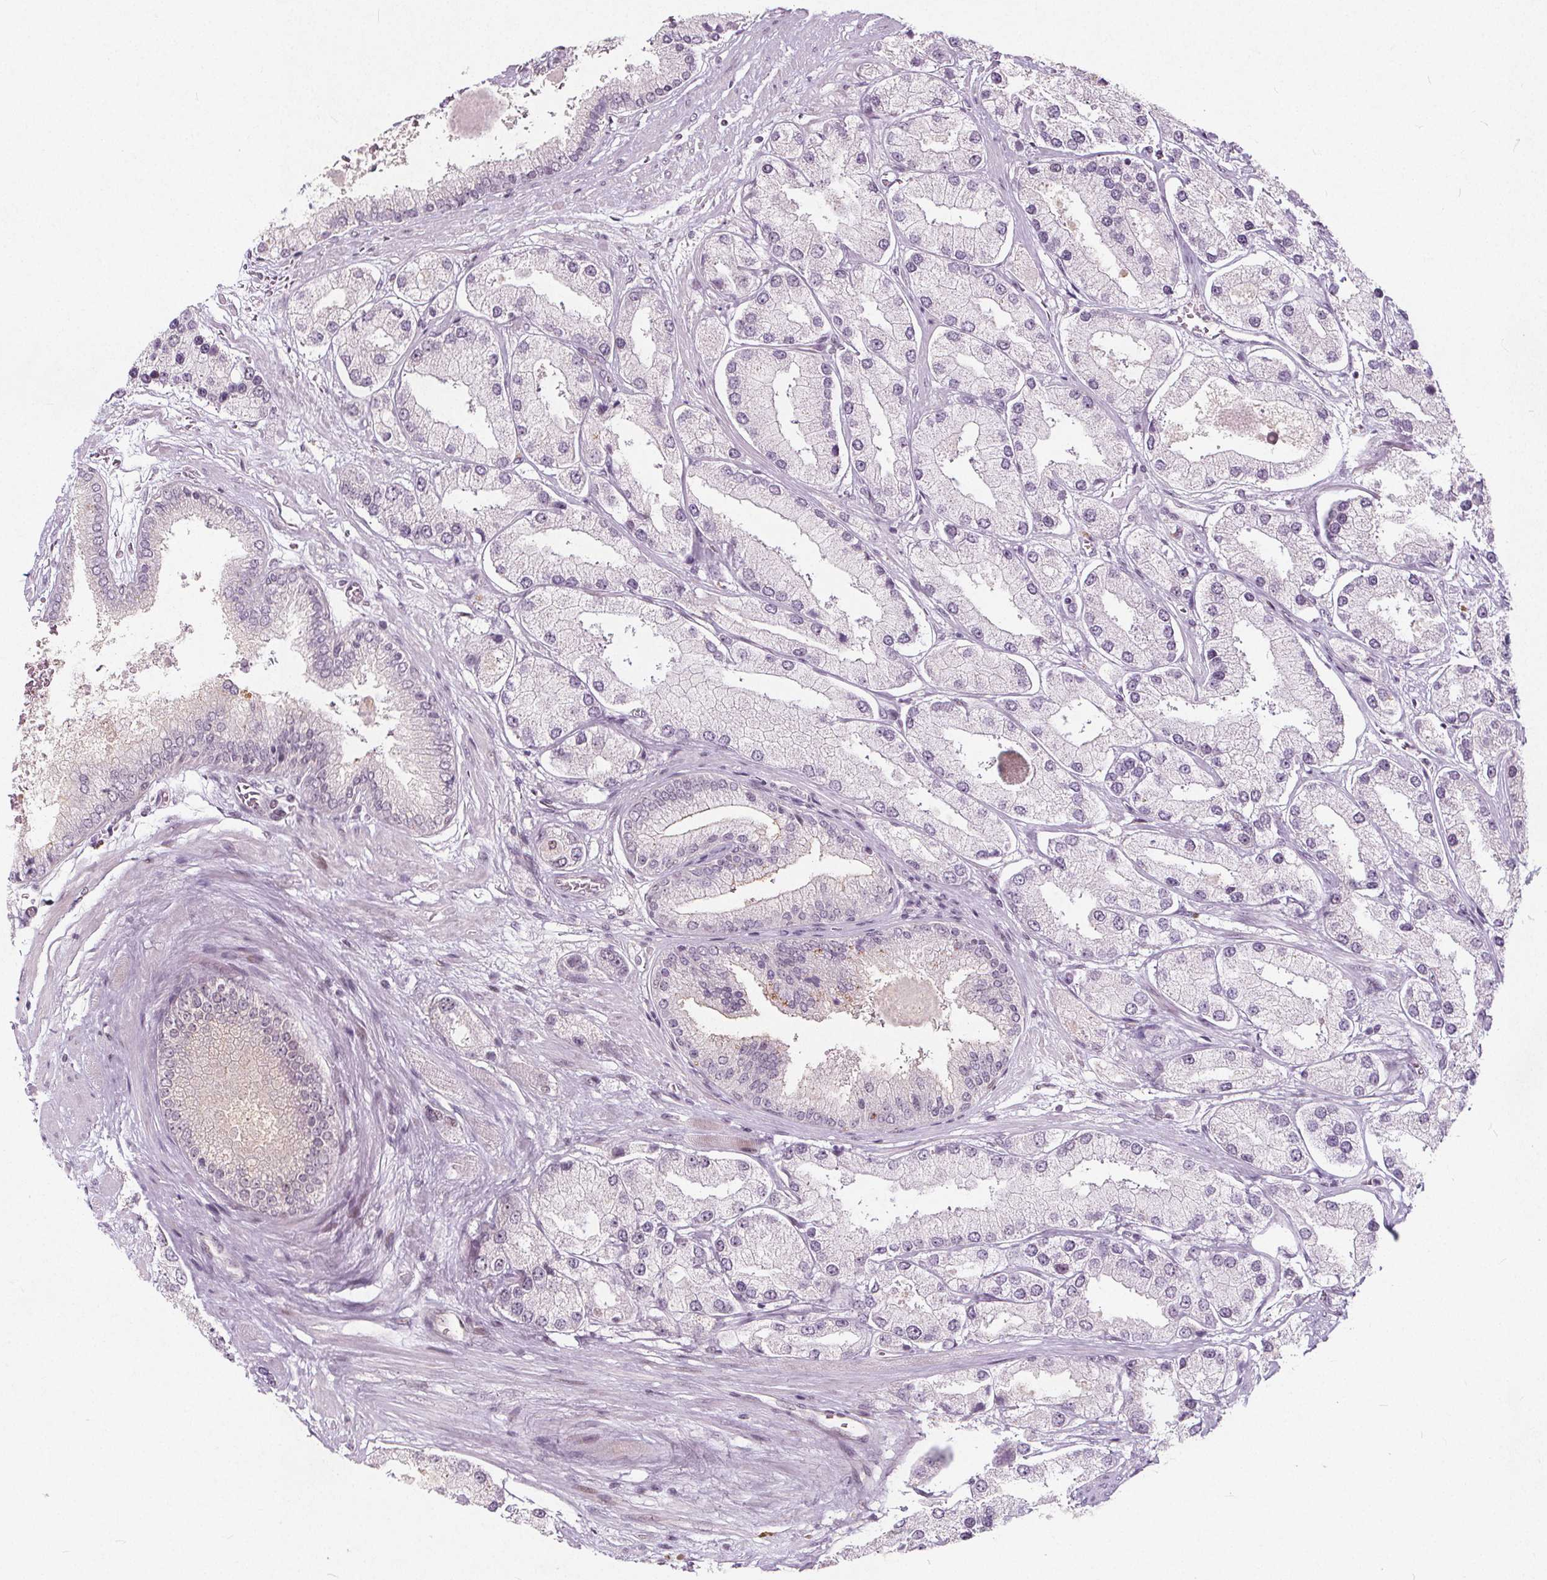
{"staining": {"intensity": "weak", "quantity": "<25%", "location": "cytoplasmic/membranous"}, "tissue": "prostate cancer", "cell_type": "Tumor cells", "image_type": "cancer", "snomed": [{"axis": "morphology", "description": "Adenocarcinoma, High grade"}, {"axis": "topography", "description": "Prostate"}], "caption": "Immunohistochemistry (IHC) image of neoplastic tissue: human high-grade adenocarcinoma (prostate) stained with DAB (3,3'-diaminobenzidine) displays no significant protein staining in tumor cells.", "gene": "TAF6L", "patient": {"sex": "male", "age": 67}}